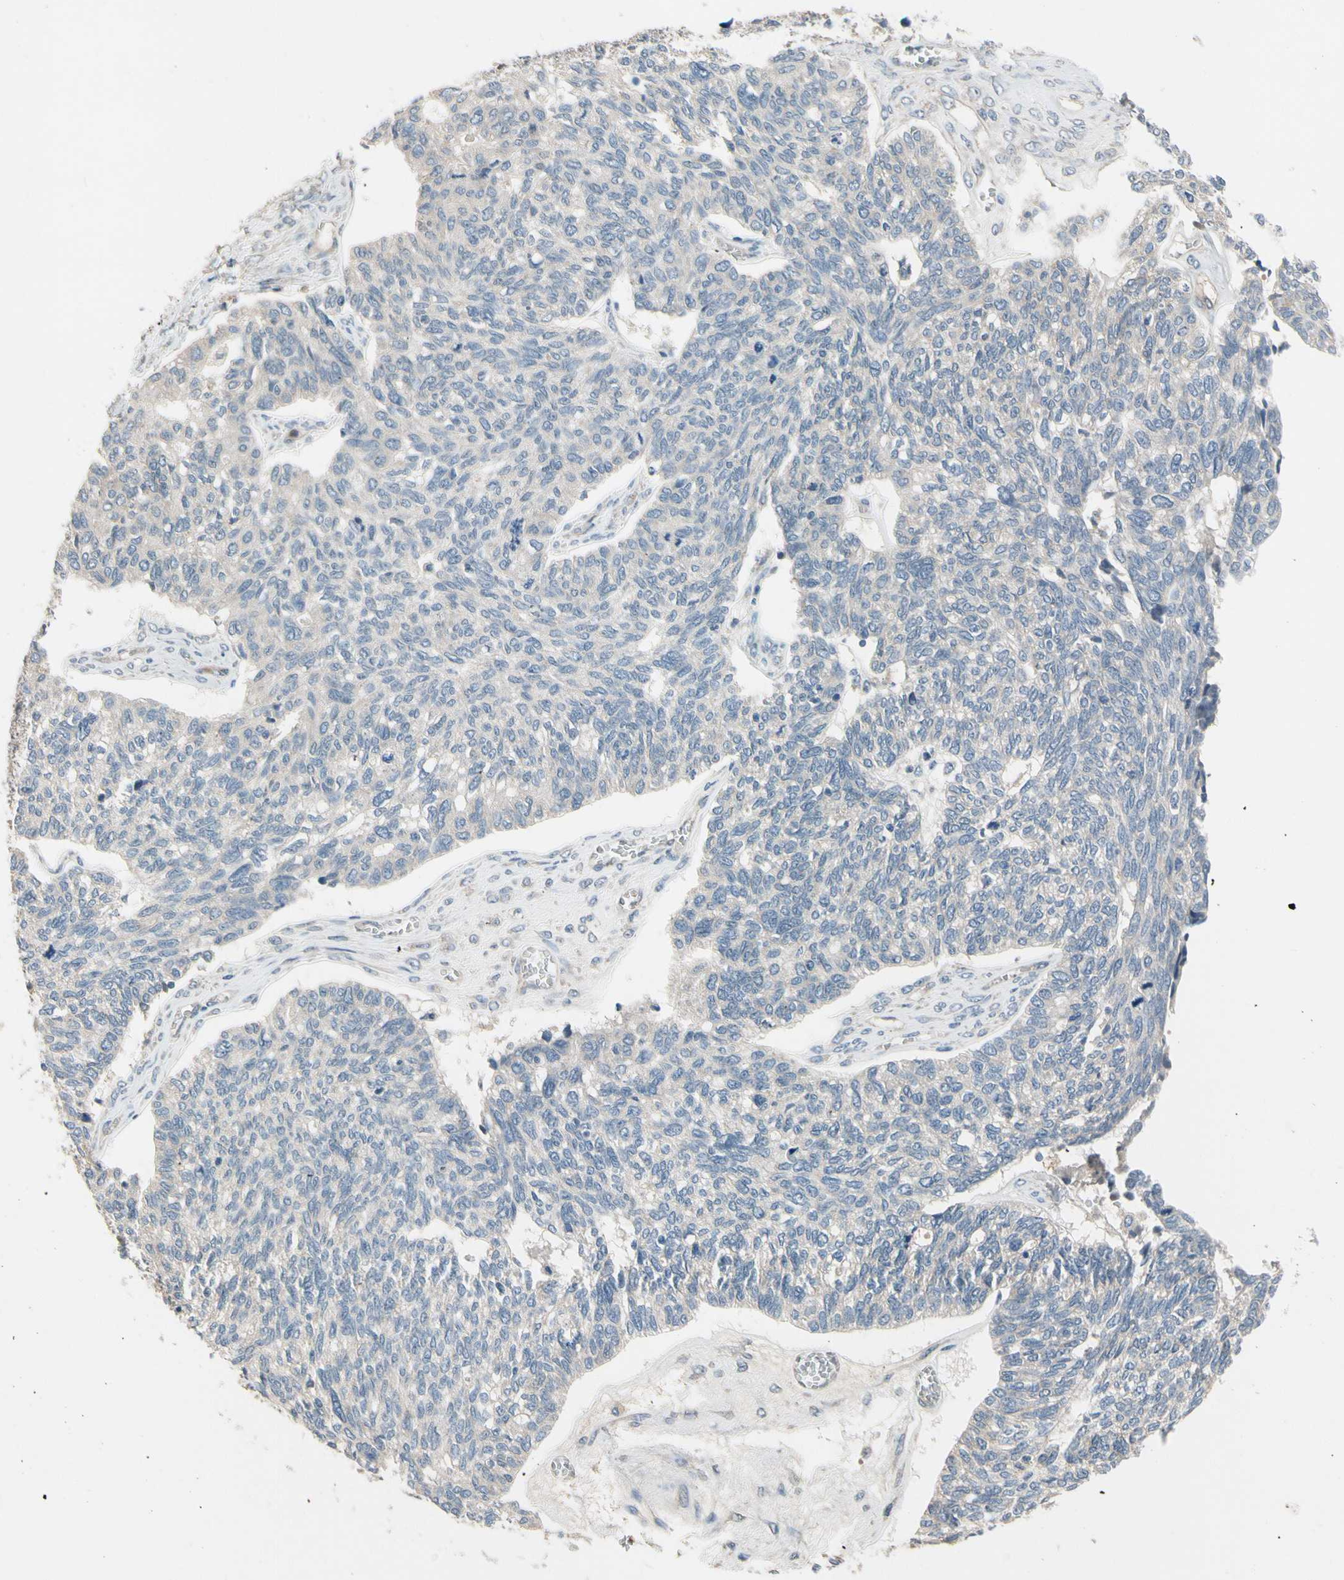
{"staining": {"intensity": "negative", "quantity": "none", "location": "none"}, "tissue": "ovarian cancer", "cell_type": "Tumor cells", "image_type": "cancer", "snomed": [{"axis": "morphology", "description": "Cystadenocarcinoma, serous, NOS"}, {"axis": "topography", "description": "Ovary"}], "caption": "Immunohistochemistry of human serous cystadenocarcinoma (ovarian) shows no expression in tumor cells.", "gene": "SIGLEC5", "patient": {"sex": "female", "age": 79}}